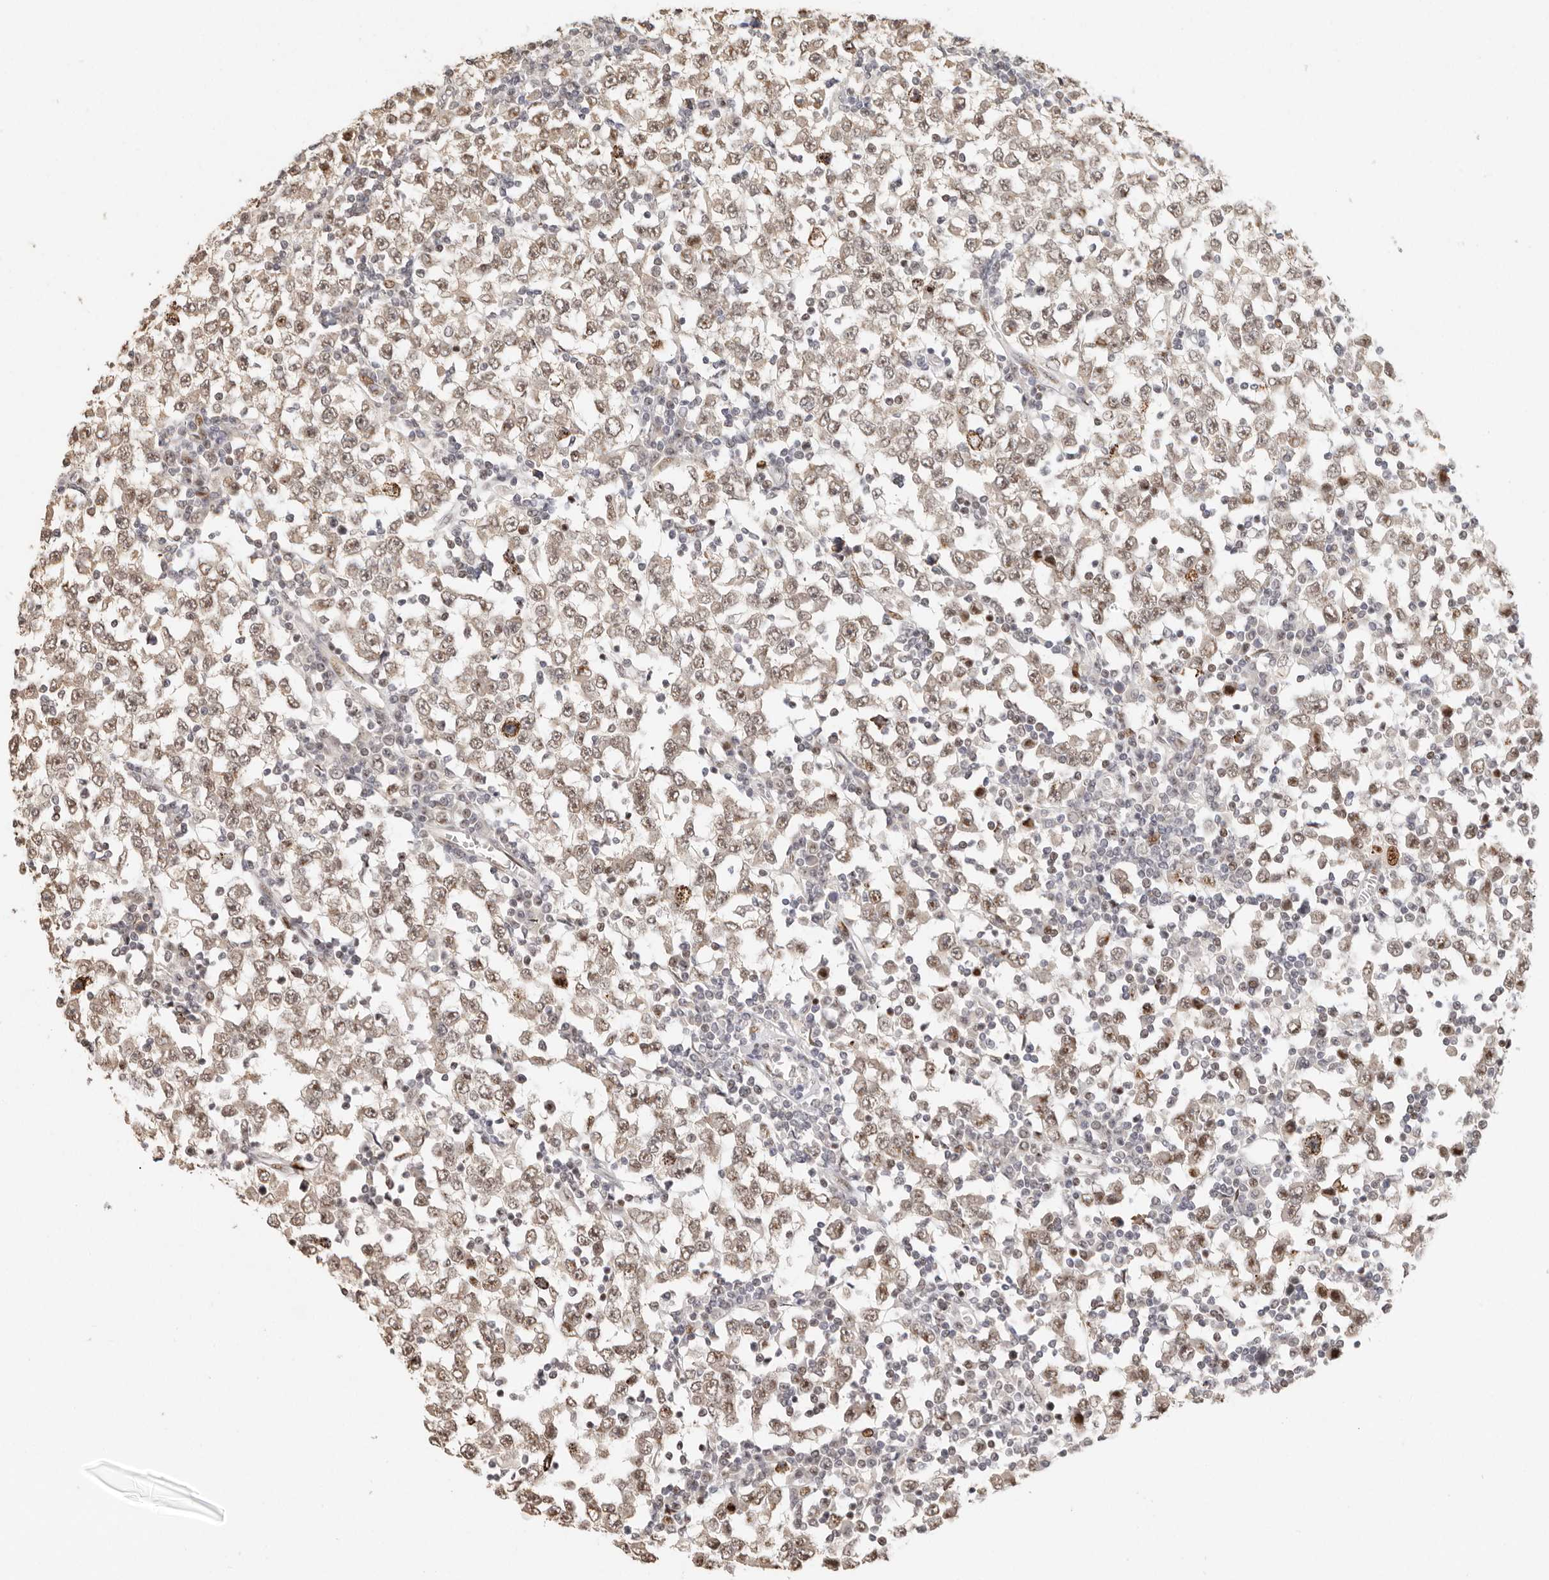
{"staining": {"intensity": "weak", "quantity": ">75%", "location": "nuclear"}, "tissue": "testis cancer", "cell_type": "Tumor cells", "image_type": "cancer", "snomed": [{"axis": "morphology", "description": "Seminoma, NOS"}, {"axis": "topography", "description": "Testis"}], "caption": "An immunohistochemistry photomicrograph of neoplastic tissue is shown. Protein staining in brown highlights weak nuclear positivity in testis cancer (seminoma) within tumor cells. (Stains: DAB (3,3'-diaminobenzidine) in brown, nuclei in blue, Microscopy: brightfield microscopy at high magnification).", "gene": "GPBP1L1", "patient": {"sex": "male", "age": 65}}